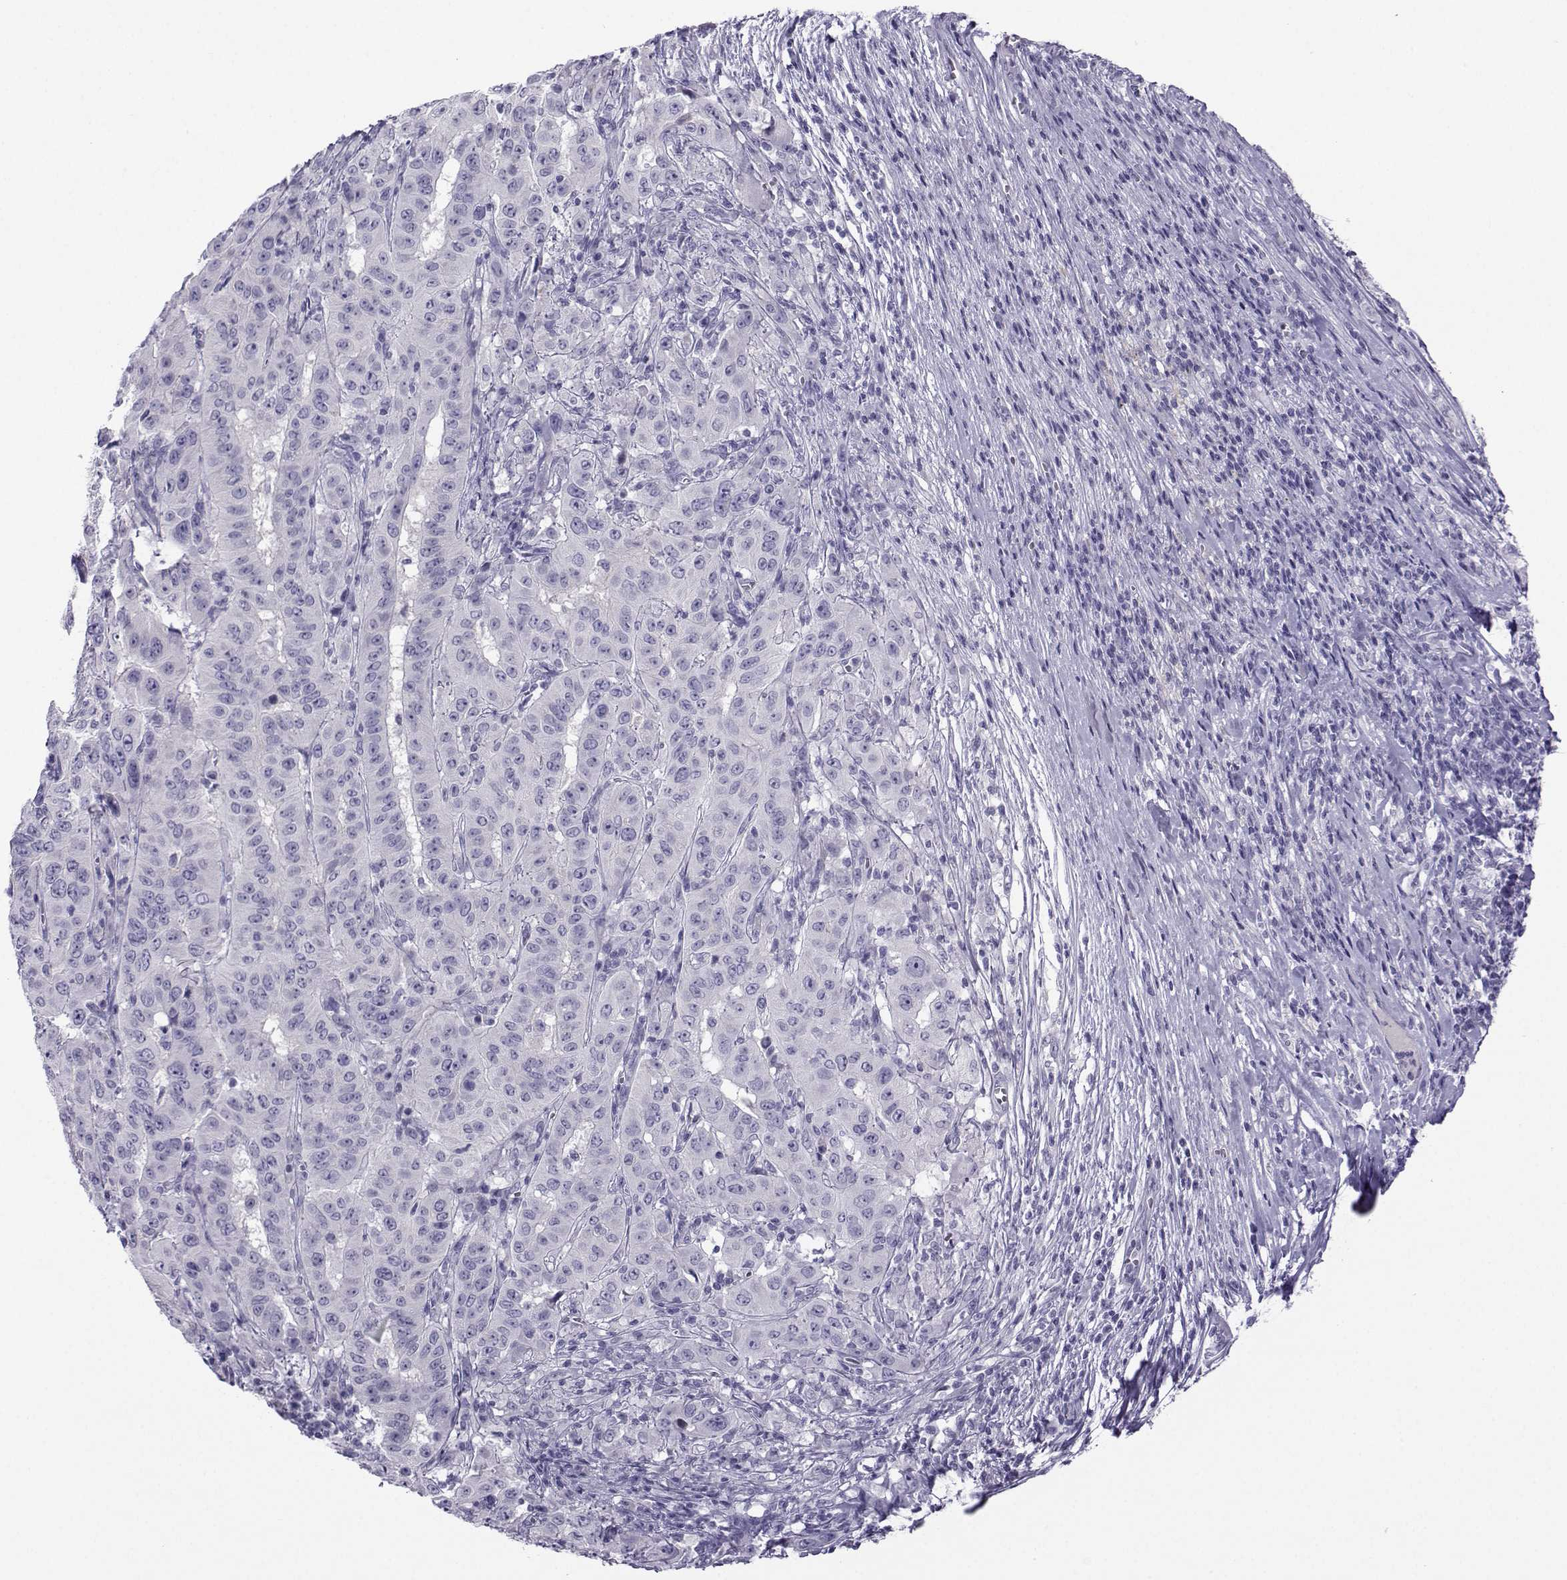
{"staining": {"intensity": "negative", "quantity": "none", "location": "none"}, "tissue": "pancreatic cancer", "cell_type": "Tumor cells", "image_type": "cancer", "snomed": [{"axis": "morphology", "description": "Adenocarcinoma, NOS"}, {"axis": "topography", "description": "Pancreas"}], "caption": "Image shows no significant protein positivity in tumor cells of pancreatic adenocarcinoma. The staining is performed using DAB brown chromogen with nuclei counter-stained in using hematoxylin.", "gene": "ARMC2", "patient": {"sex": "male", "age": 63}}